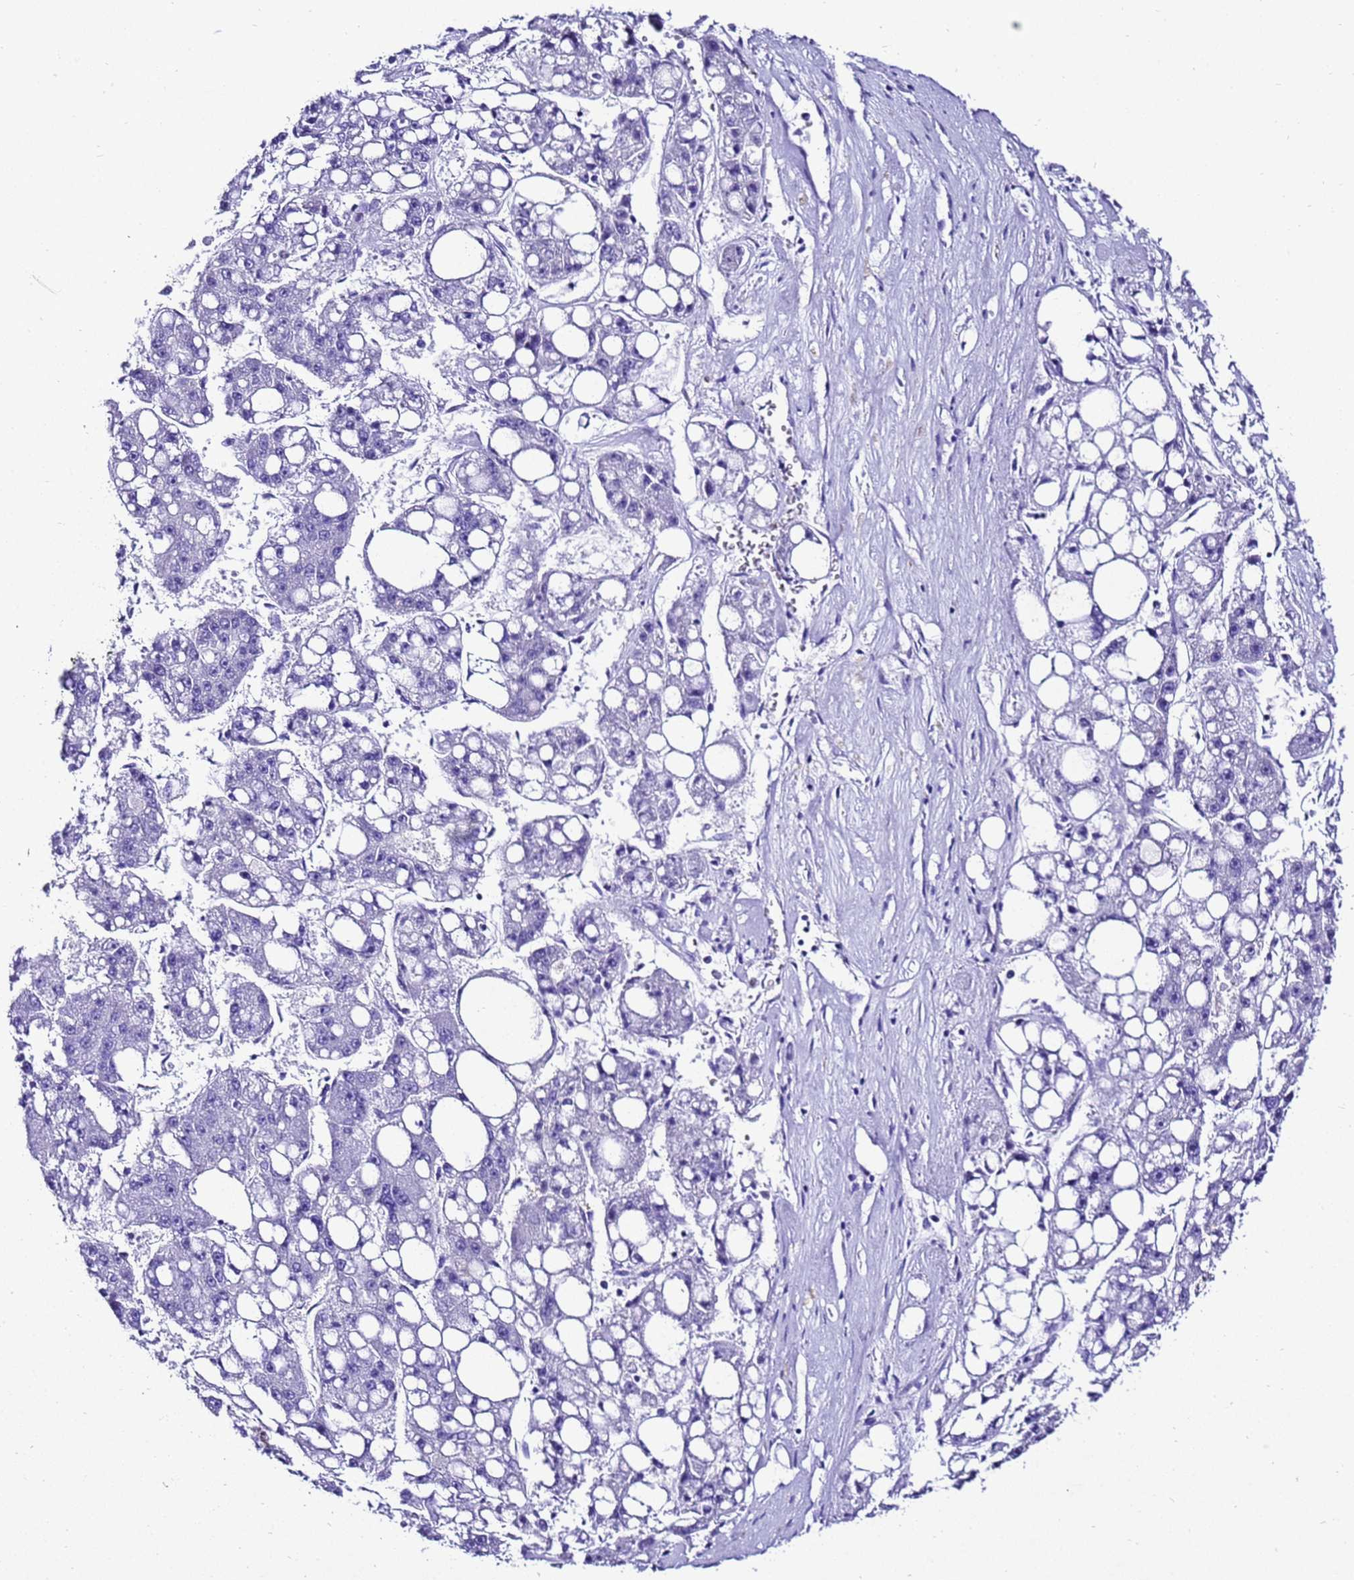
{"staining": {"intensity": "negative", "quantity": "none", "location": "none"}, "tissue": "liver cancer", "cell_type": "Tumor cells", "image_type": "cancer", "snomed": [{"axis": "morphology", "description": "Carcinoma, Hepatocellular, NOS"}, {"axis": "topography", "description": "Liver"}], "caption": "Immunohistochemistry (IHC) of liver cancer displays no positivity in tumor cells. (Stains: DAB immunohistochemistry (IHC) with hematoxylin counter stain, Microscopy: brightfield microscopy at high magnification).", "gene": "ZNF417", "patient": {"sex": "female", "age": 61}}